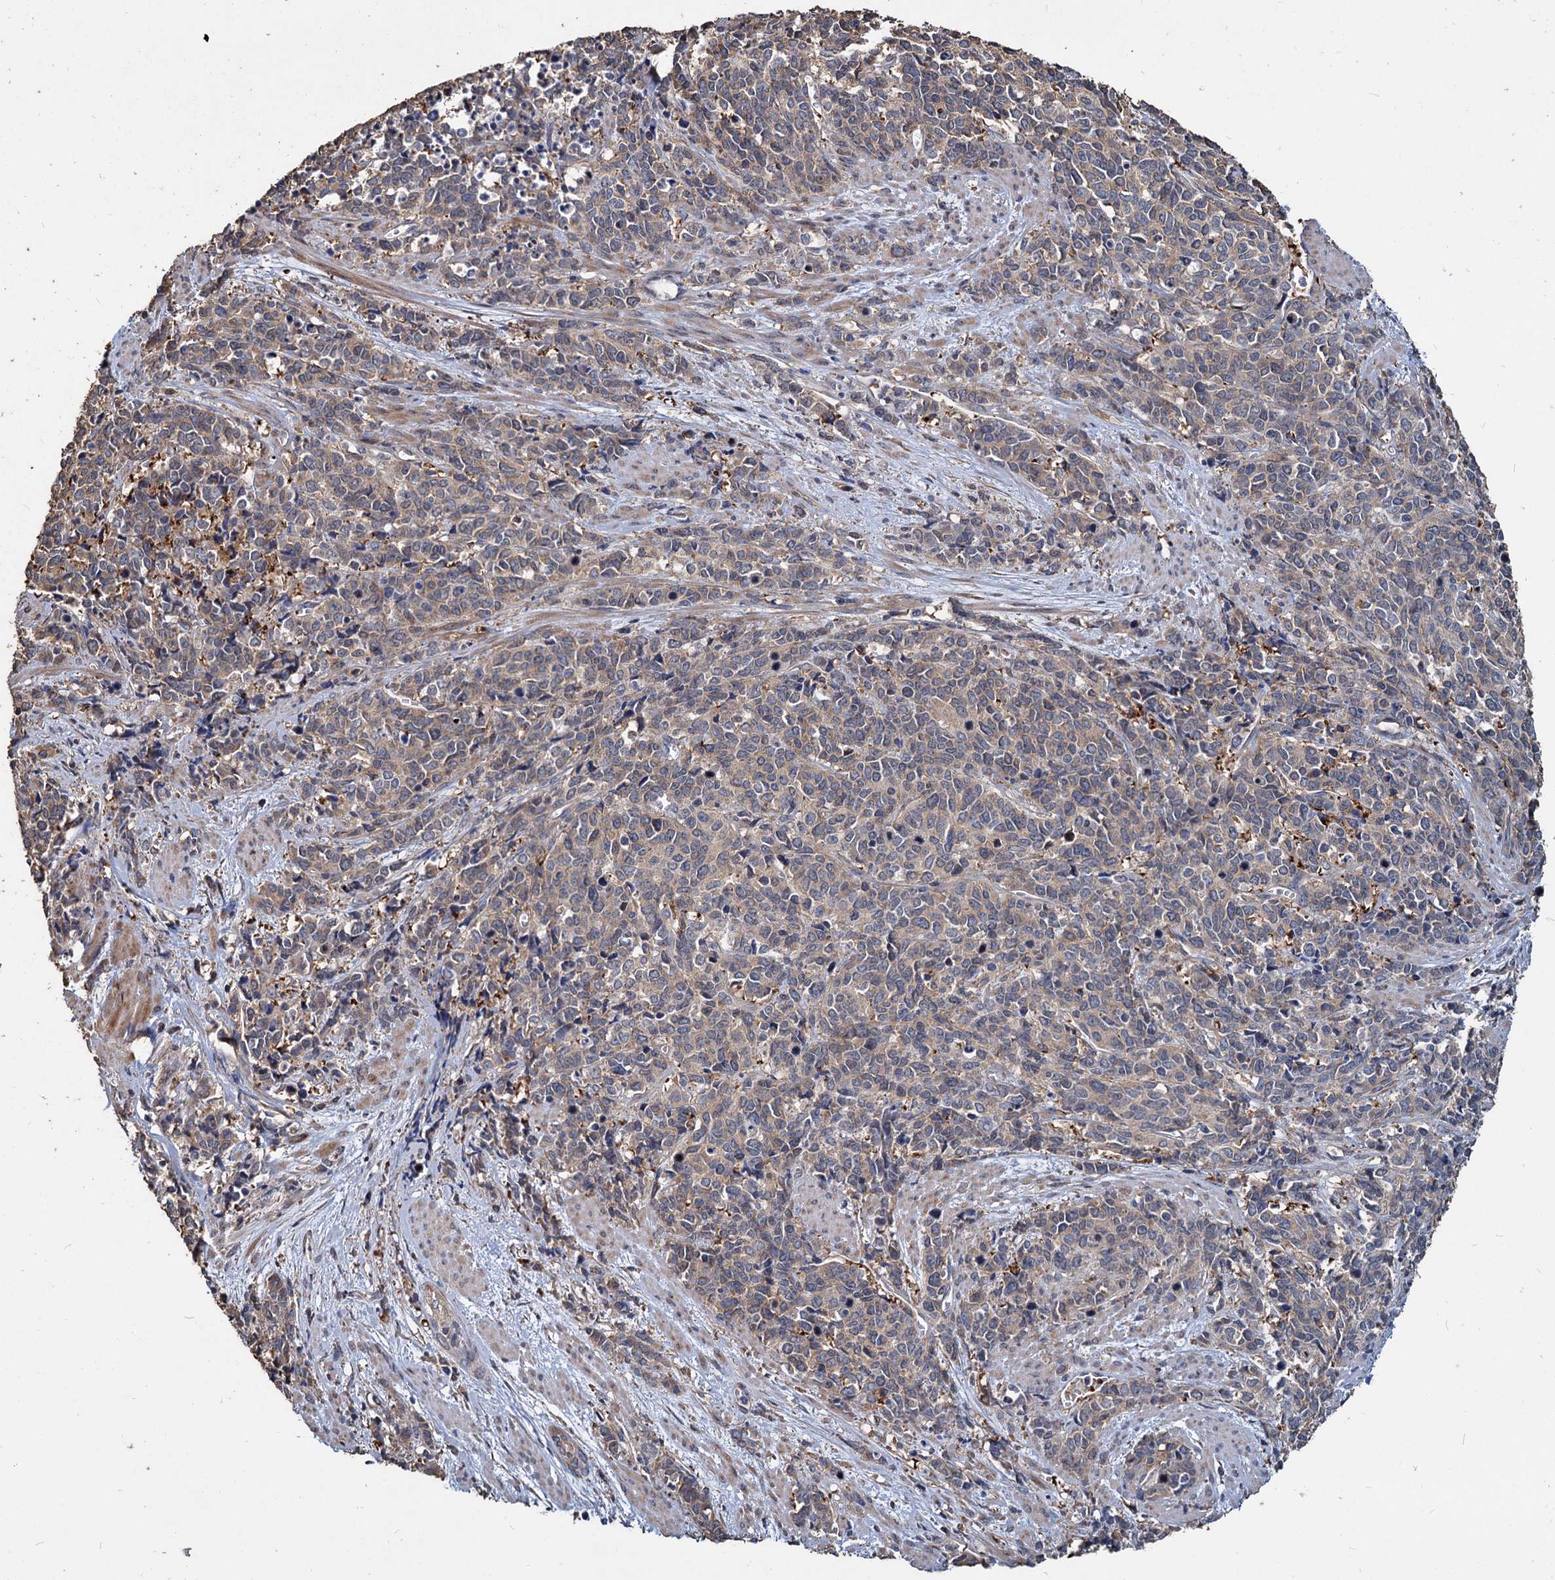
{"staining": {"intensity": "weak", "quantity": "25%-75%", "location": "cytoplasmic/membranous"}, "tissue": "cervical cancer", "cell_type": "Tumor cells", "image_type": "cancer", "snomed": [{"axis": "morphology", "description": "Squamous cell carcinoma, NOS"}, {"axis": "topography", "description": "Cervix"}], "caption": "This photomicrograph reveals squamous cell carcinoma (cervical) stained with immunohistochemistry (IHC) to label a protein in brown. The cytoplasmic/membranous of tumor cells show weak positivity for the protein. Nuclei are counter-stained blue.", "gene": "DEPDC4", "patient": {"sex": "female", "age": 60}}